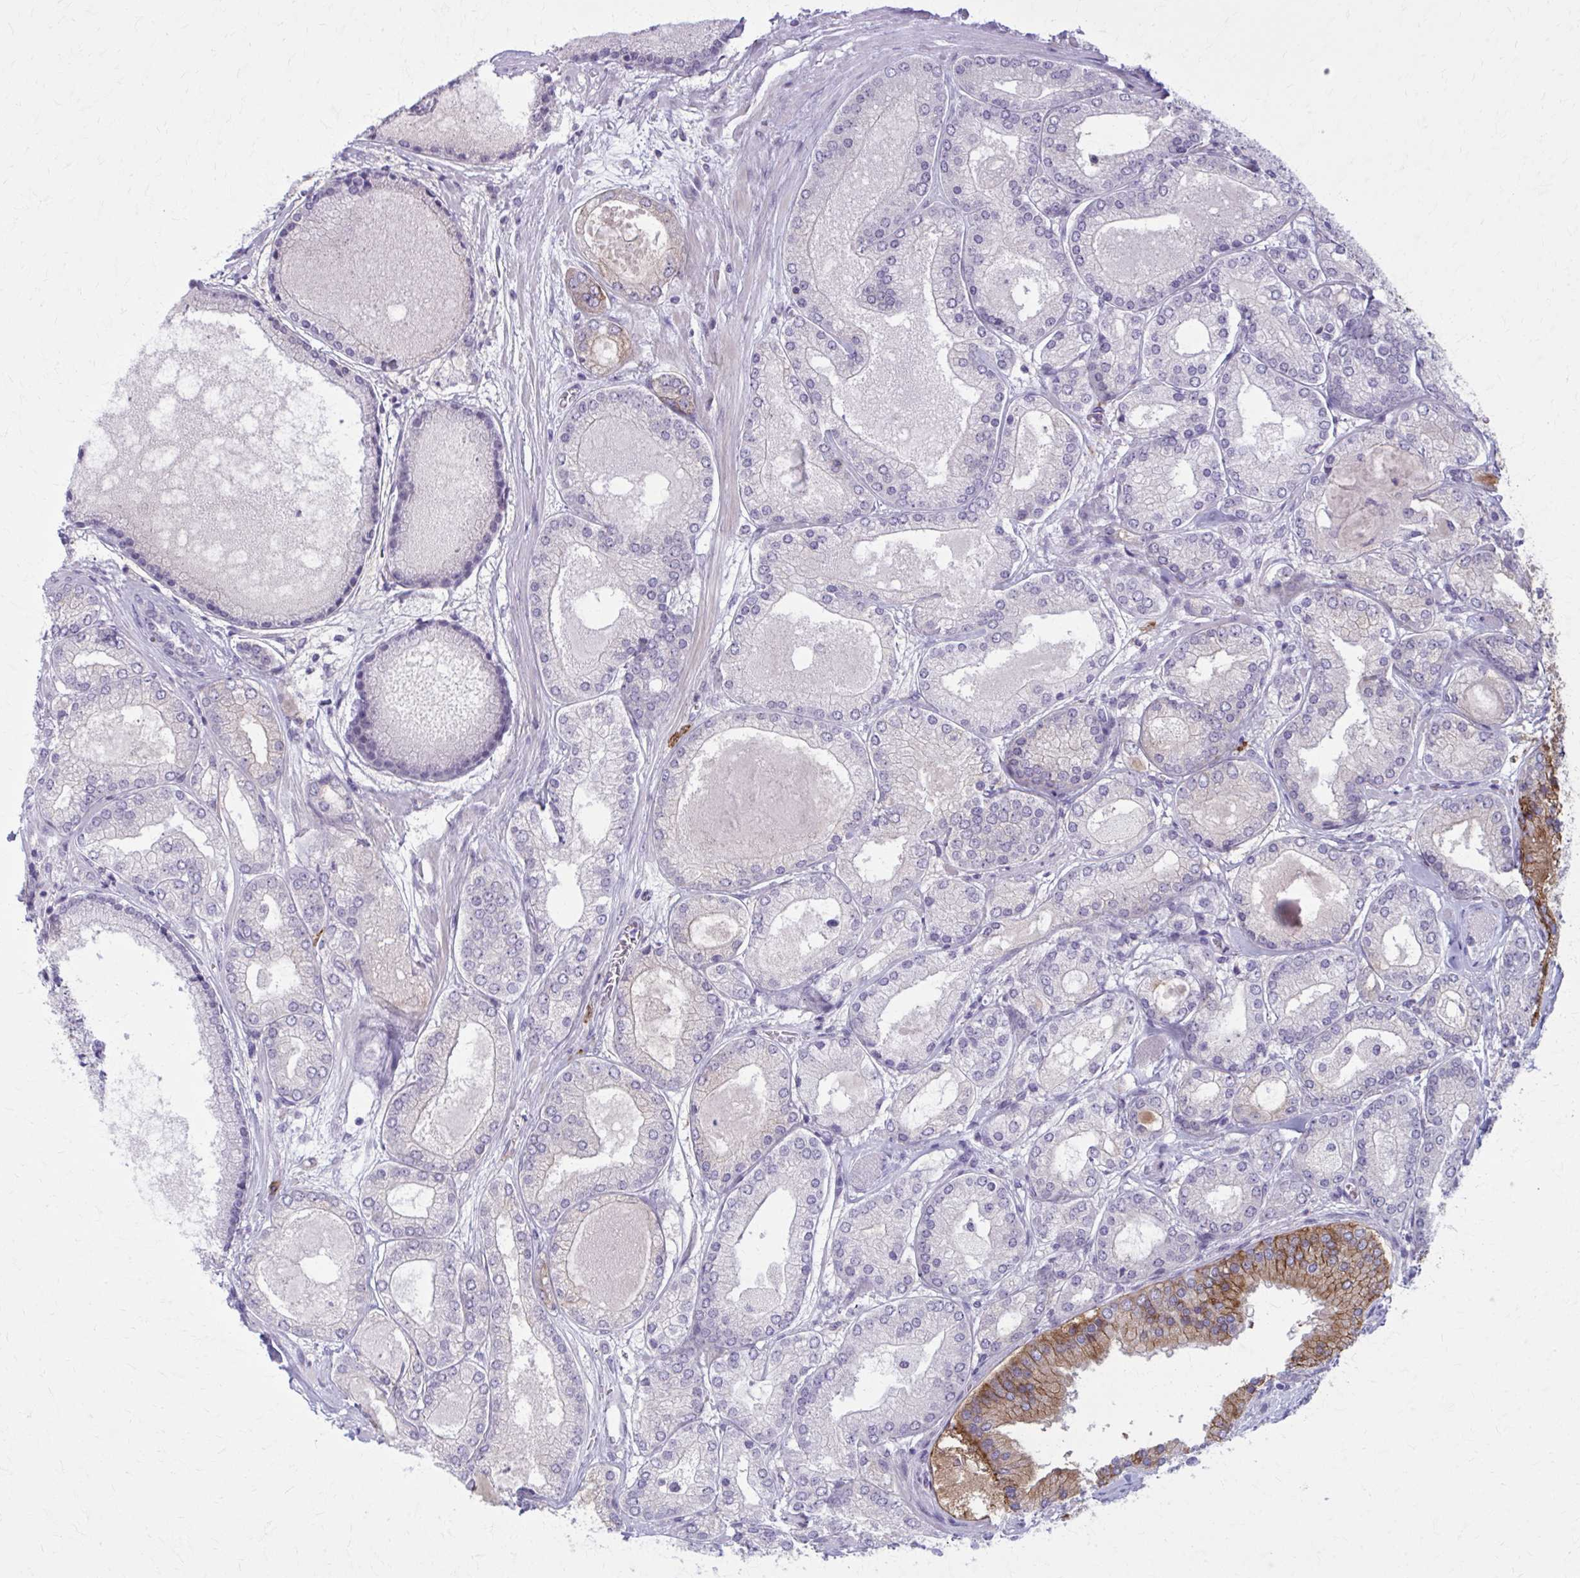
{"staining": {"intensity": "moderate", "quantity": "<25%", "location": "cytoplasmic/membranous"}, "tissue": "prostate cancer", "cell_type": "Tumor cells", "image_type": "cancer", "snomed": [{"axis": "morphology", "description": "Adenocarcinoma, High grade"}, {"axis": "topography", "description": "Prostate"}], "caption": "There is low levels of moderate cytoplasmic/membranous staining in tumor cells of adenocarcinoma (high-grade) (prostate), as demonstrated by immunohistochemical staining (brown color).", "gene": "CD38", "patient": {"sex": "male", "age": 67}}